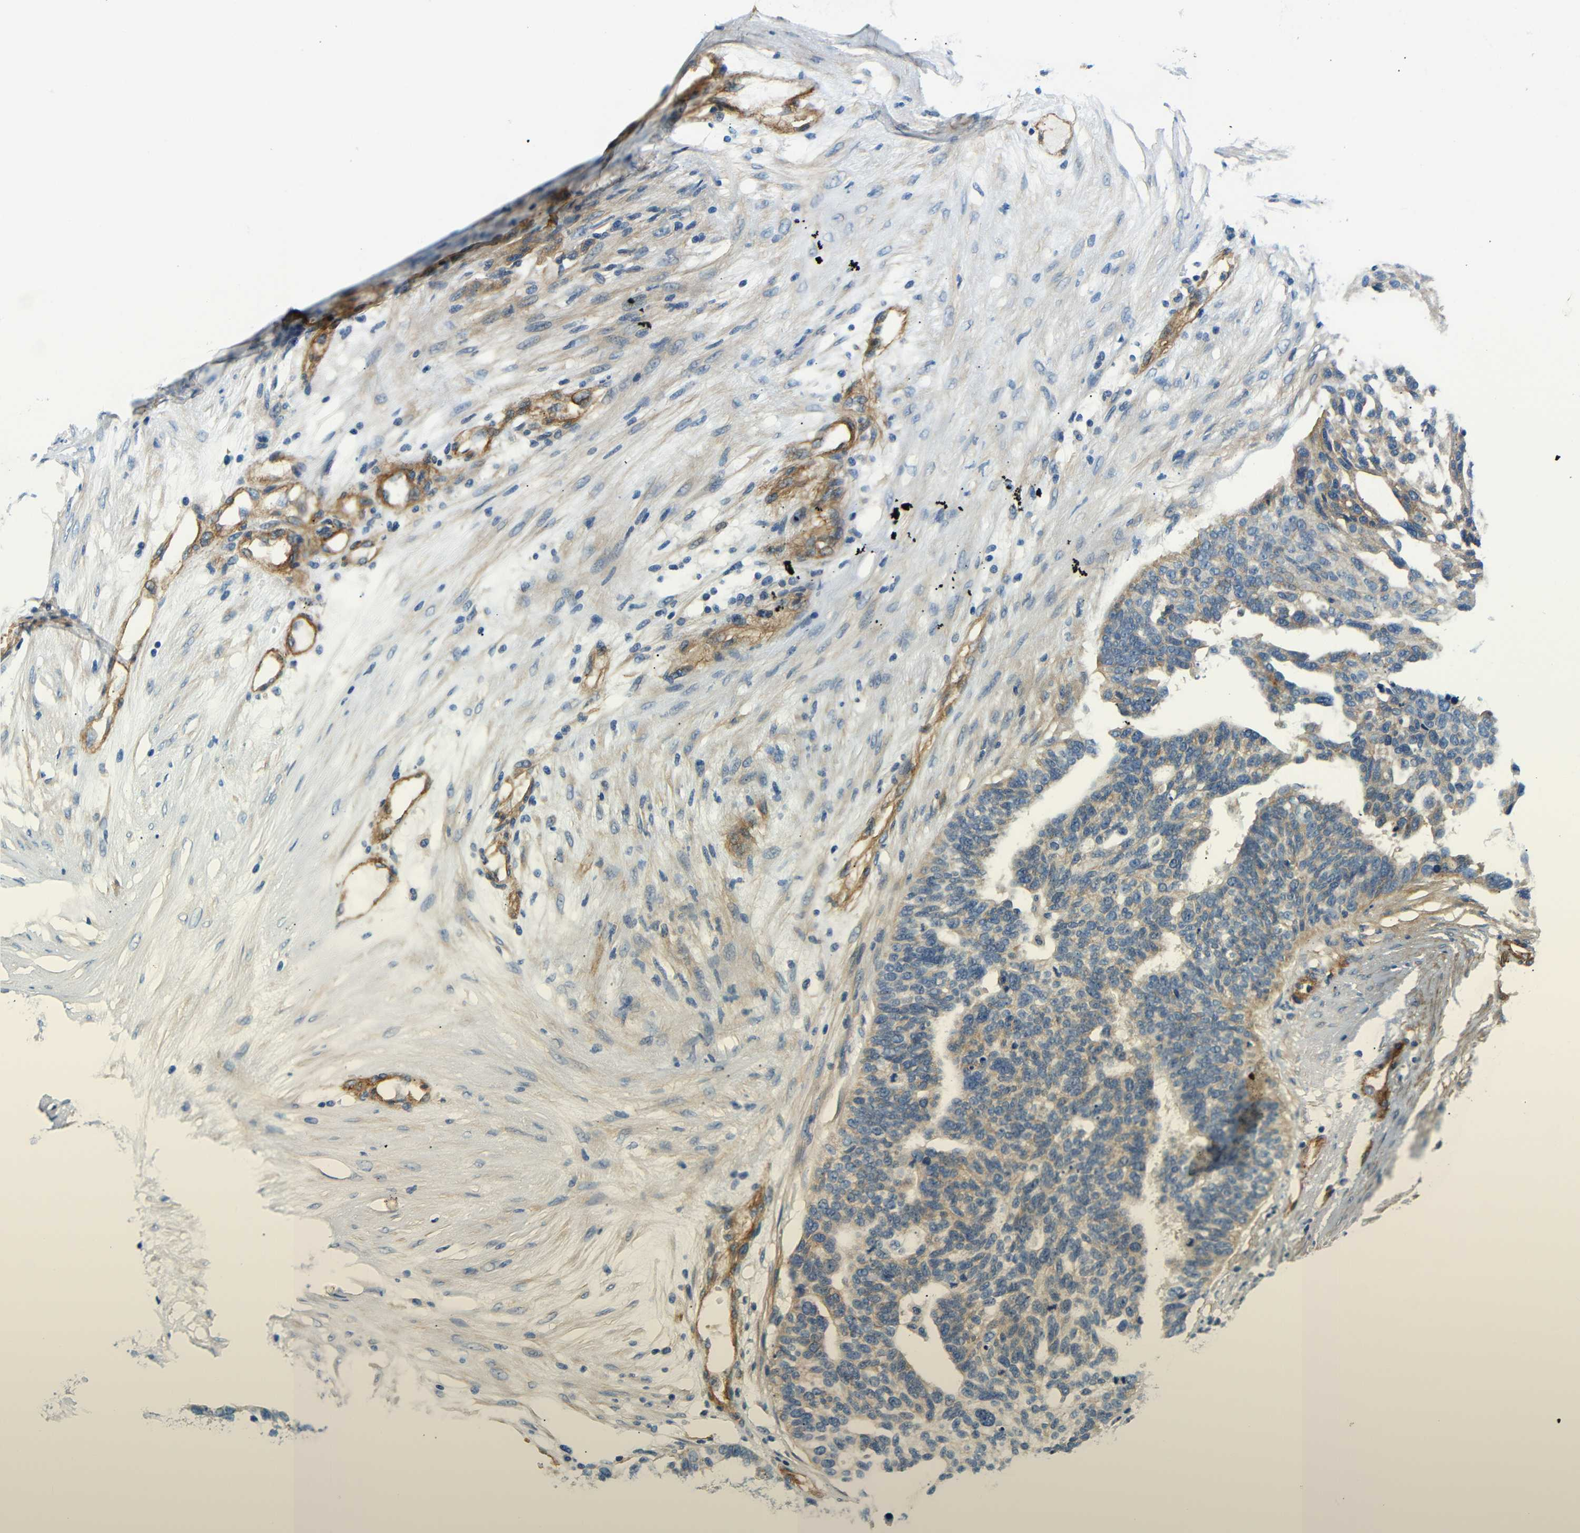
{"staining": {"intensity": "weak", "quantity": ">75%", "location": "cytoplasmic/membranous"}, "tissue": "ovarian cancer", "cell_type": "Tumor cells", "image_type": "cancer", "snomed": [{"axis": "morphology", "description": "Cystadenocarcinoma, serous, NOS"}, {"axis": "topography", "description": "Ovary"}], "caption": "Immunohistochemistry (IHC) image of neoplastic tissue: human ovarian cancer (serous cystadenocarcinoma) stained using immunohistochemistry (IHC) displays low levels of weak protein expression localized specifically in the cytoplasmic/membranous of tumor cells, appearing as a cytoplasmic/membranous brown color.", "gene": "MYO1B", "patient": {"sex": "female", "age": 59}}